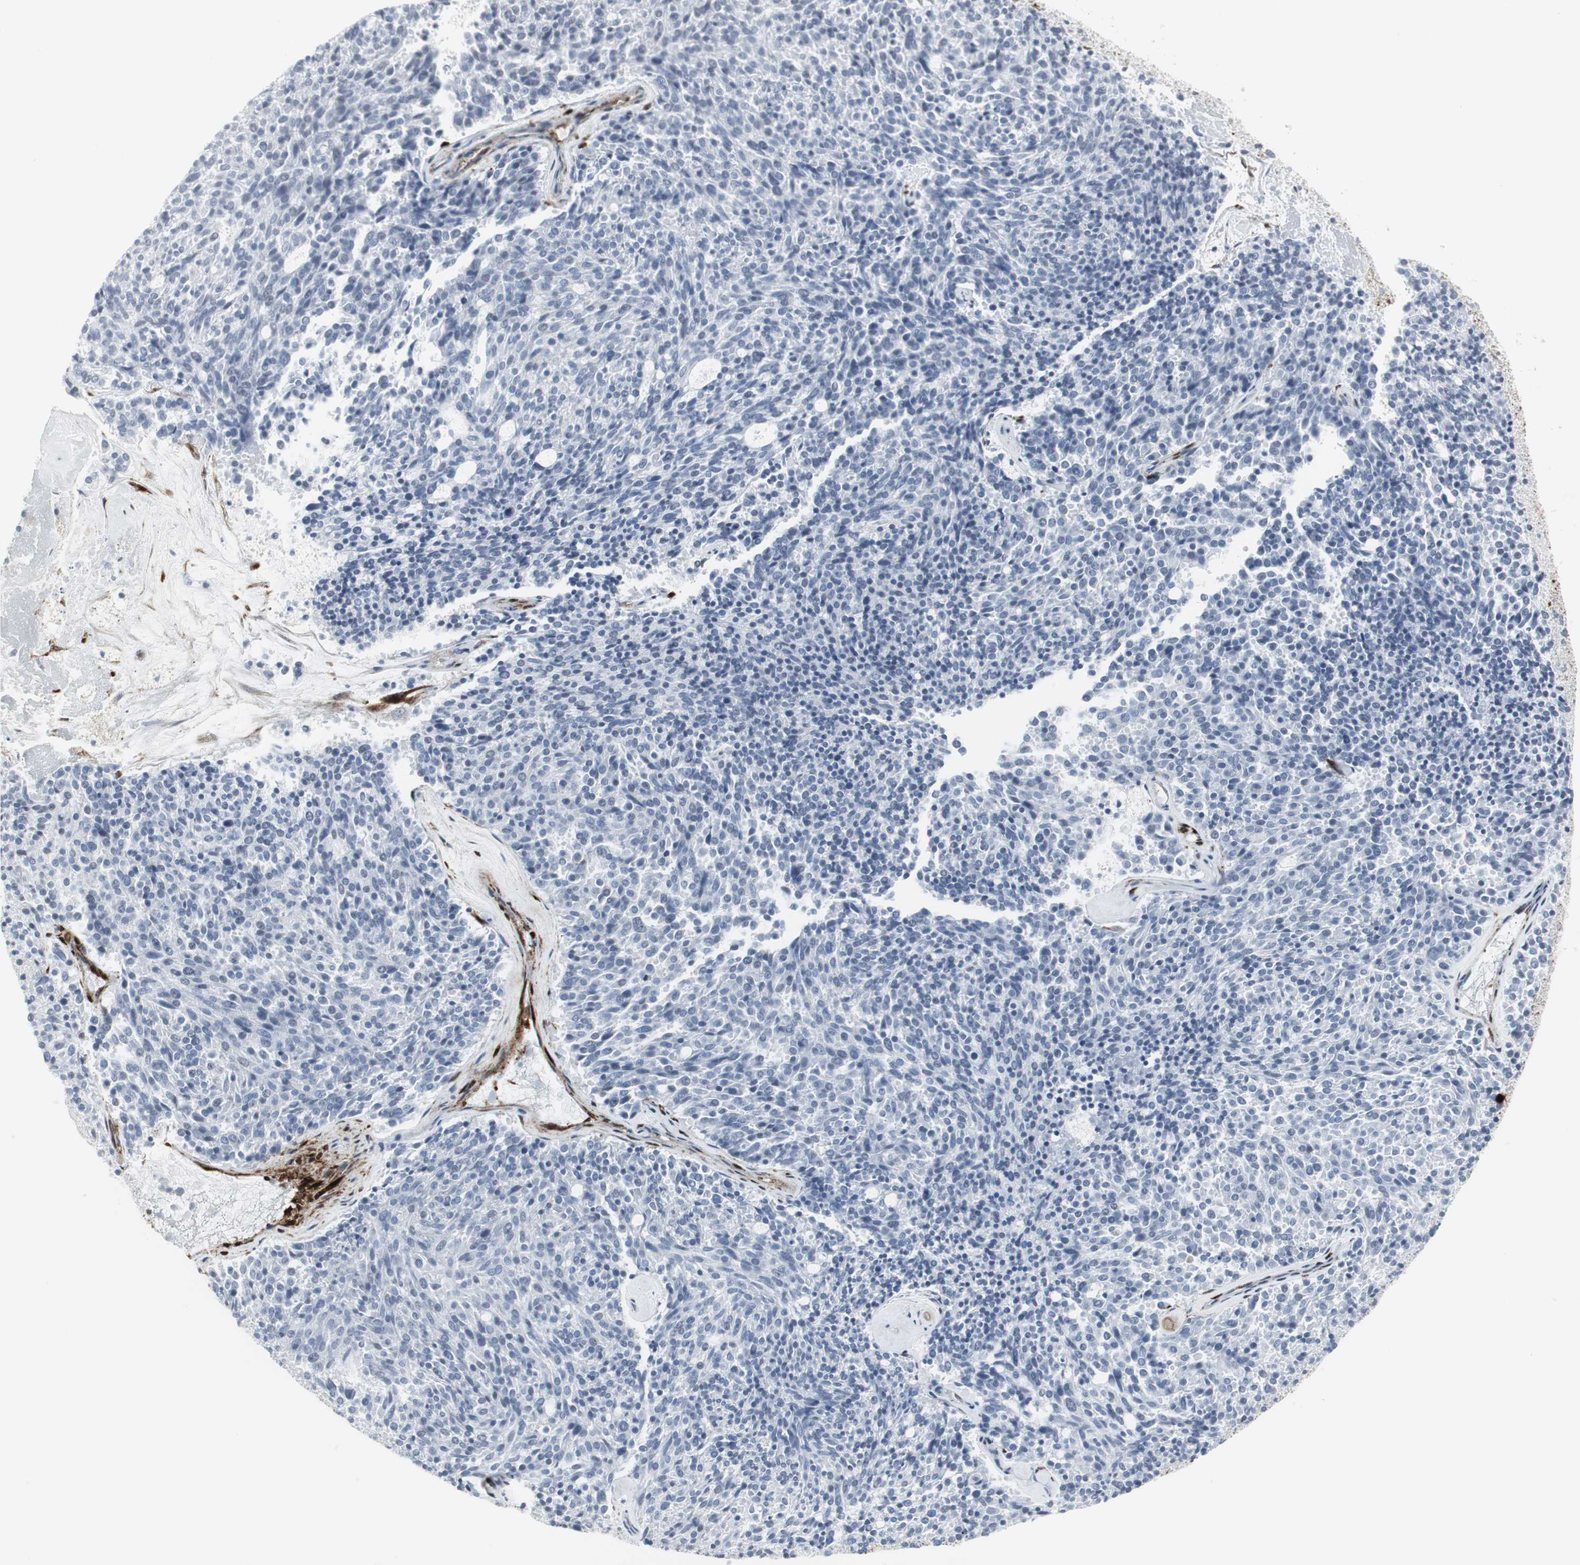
{"staining": {"intensity": "negative", "quantity": "none", "location": "none"}, "tissue": "carcinoid", "cell_type": "Tumor cells", "image_type": "cancer", "snomed": [{"axis": "morphology", "description": "Carcinoid, malignant, NOS"}, {"axis": "topography", "description": "Pancreas"}], "caption": "The histopathology image displays no significant expression in tumor cells of carcinoid.", "gene": "PPP1R14A", "patient": {"sex": "female", "age": 54}}